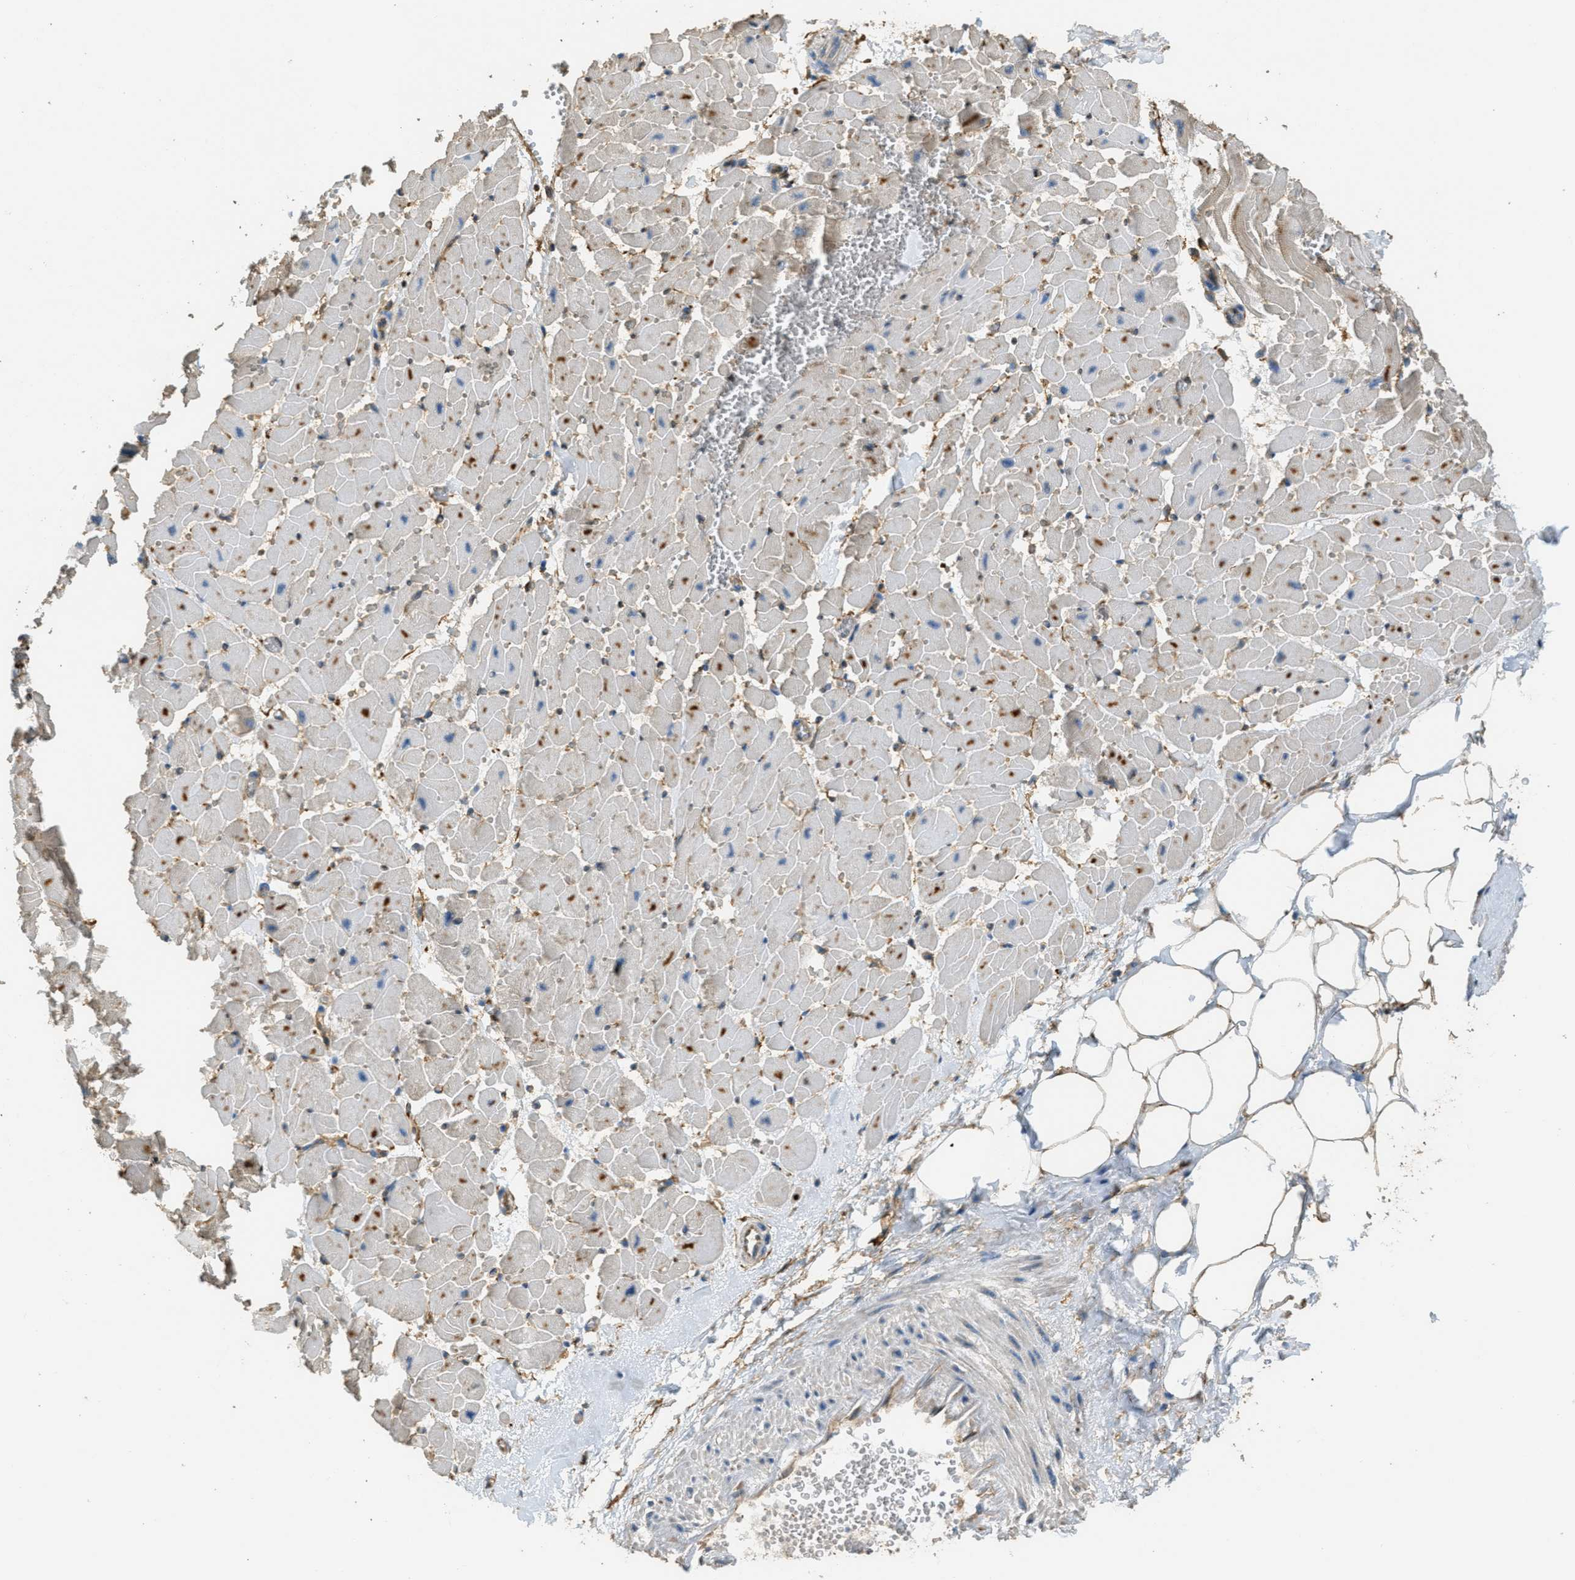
{"staining": {"intensity": "weak", "quantity": "25%-75%", "location": "cytoplasmic/membranous"}, "tissue": "heart muscle", "cell_type": "Cardiomyocytes", "image_type": "normal", "snomed": [{"axis": "morphology", "description": "Normal tissue, NOS"}, {"axis": "topography", "description": "Heart"}], "caption": "Cardiomyocytes display weak cytoplasmic/membranous expression in approximately 25%-75% of cells in unremarkable heart muscle. The staining was performed using DAB (3,3'-diaminobenzidine), with brown indicating positive protein expression. Nuclei are stained blue with hematoxylin.", "gene": "OSMR", "patient": {"sex": "female", "age": 19}}